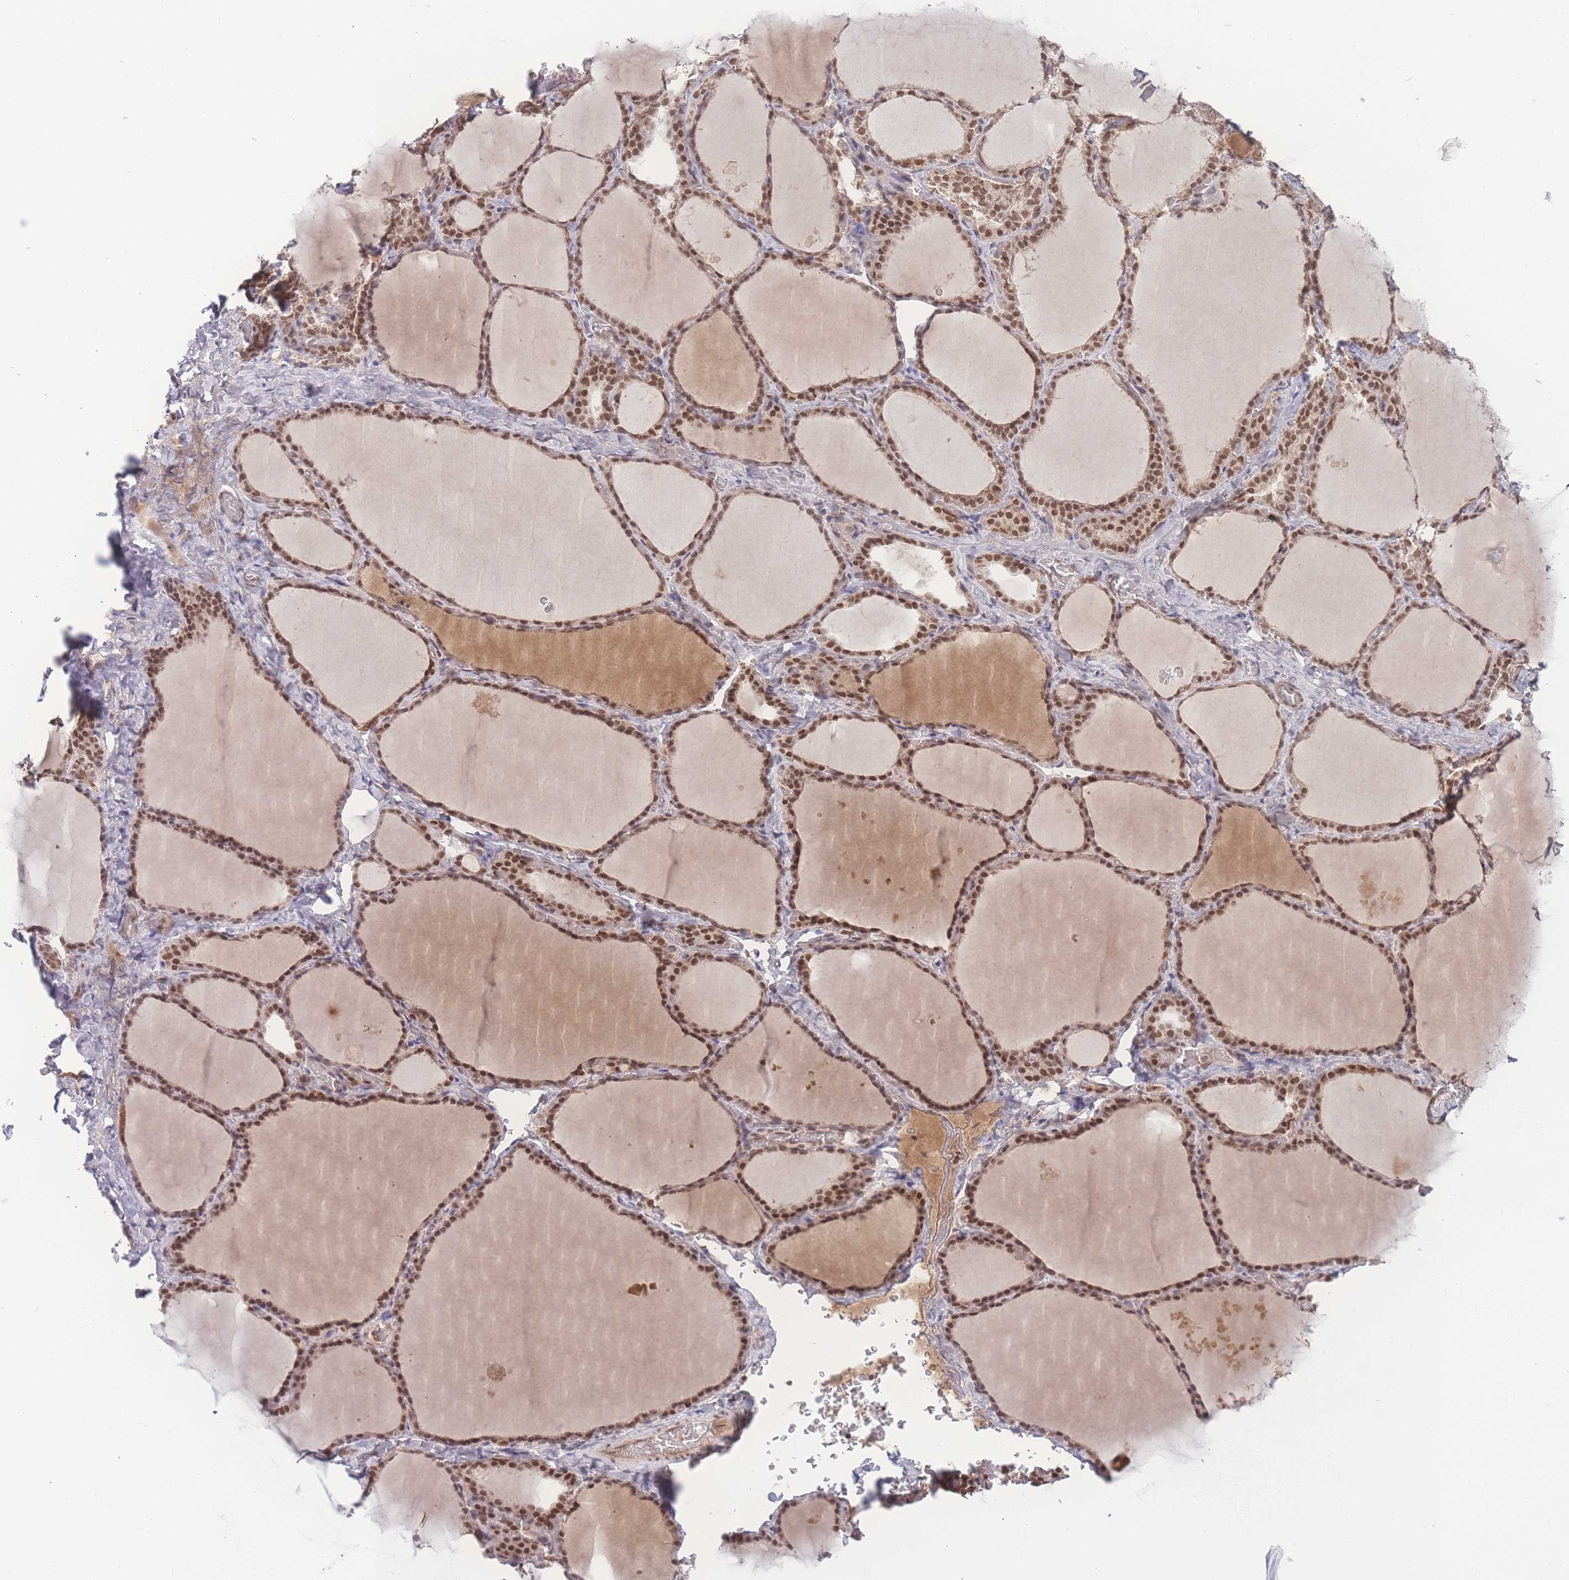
{"staining": {"intensity": "moderate", "quantity": ">75%", "location": "nuclear"}, "tissue": "thyroid gland", "cell_type": "Glandular cells", "image_type": "normal", "snomed": [{"axis": "morphology", "description": "Normal tissue, NOS"}, {"axis": "topography", "description": "Thyroid gland"}], "caption": "A high-resolution micrograph shows IHC staining of unremarkable thyroid gland, which displays moderate nuclear positivity in approximately >75% of glandular cells.", "gene": "RAVER1", "patient": {"sex": "female", "age": 39}}